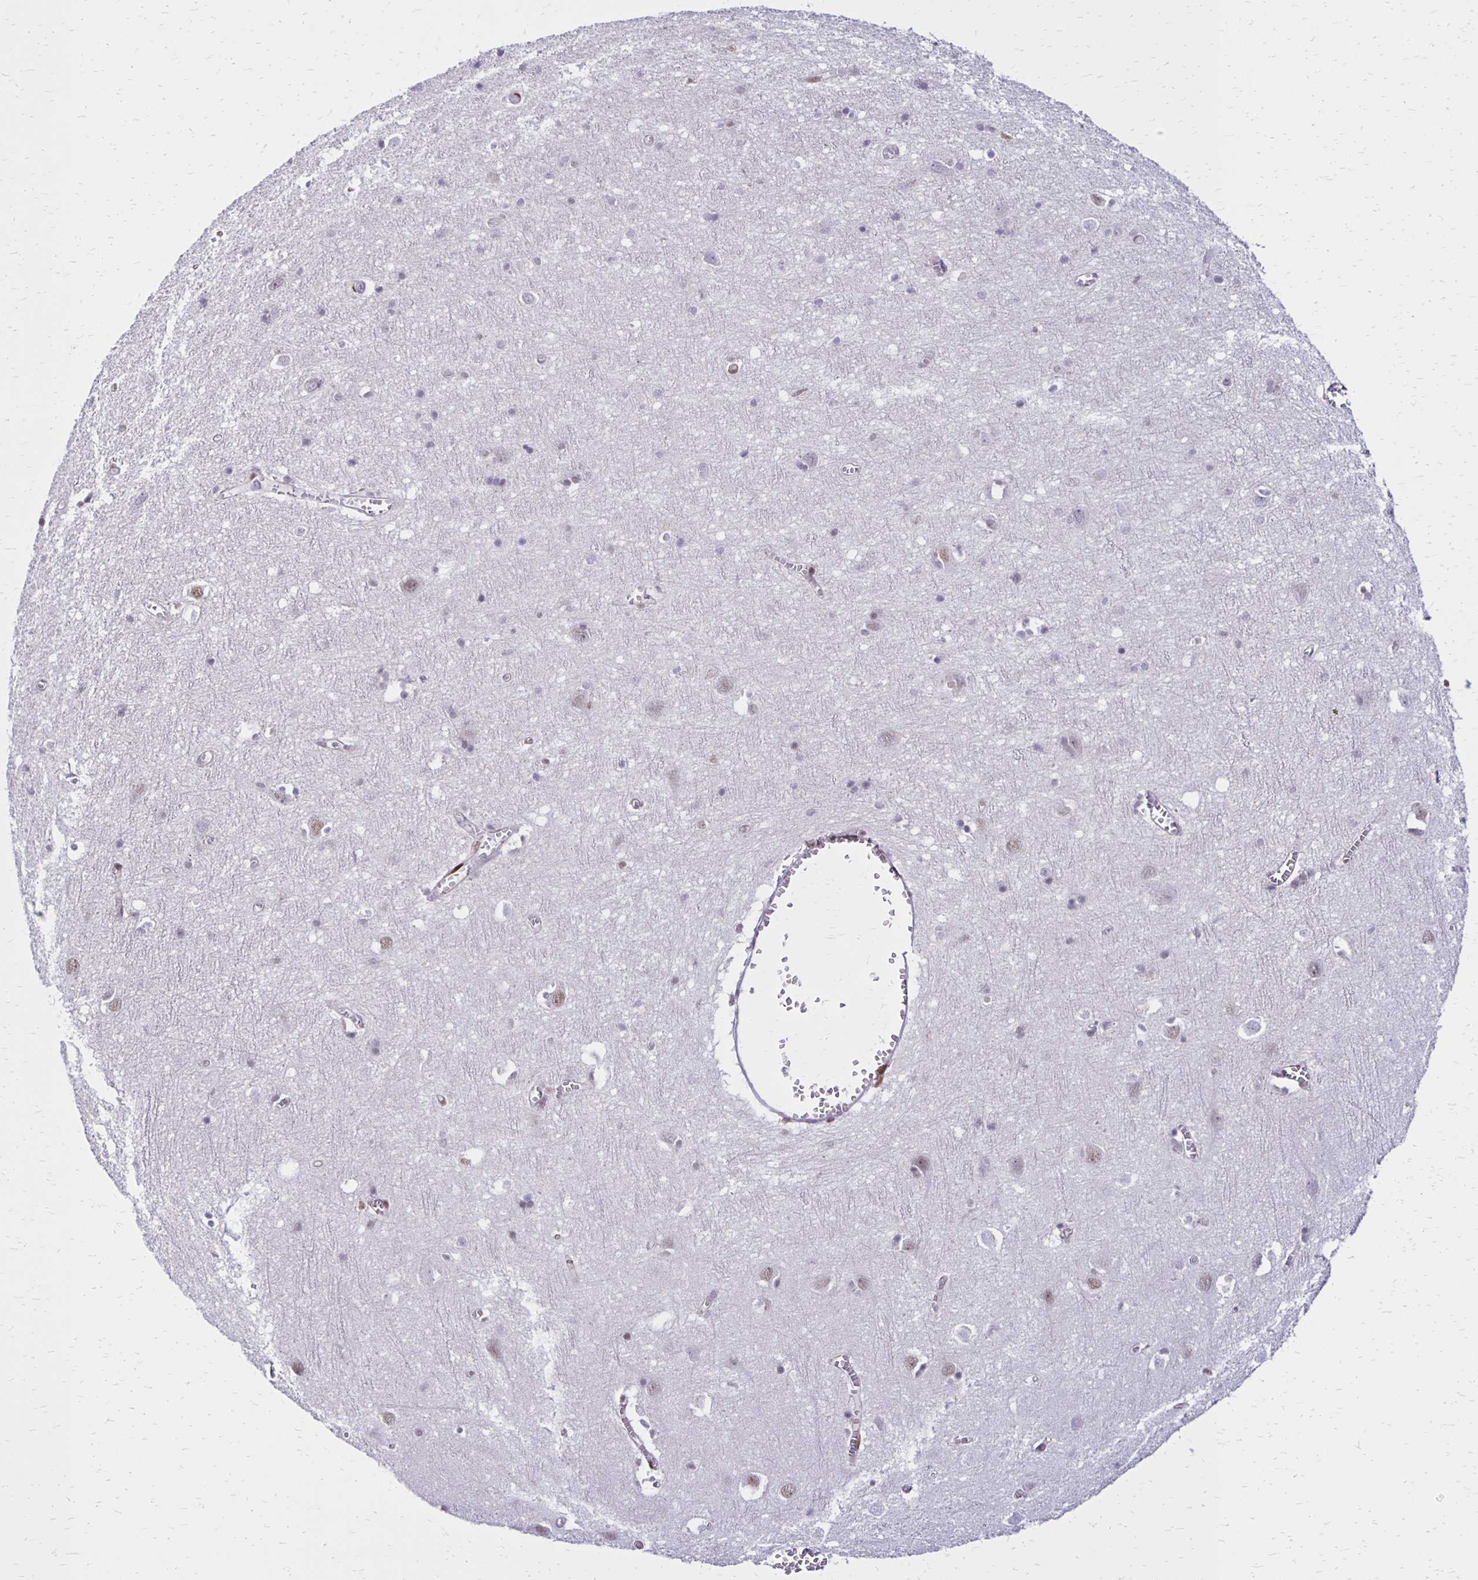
{"staining": {"intensity": "weak", "quantity": ">75%", "location": "nuclear"}, "tissue": "cerebral cortex", "cell_type": "Endothelial cells", "image_type": "normal", "snomed": [{"axis": "morphology", "description": "Normal tissue, NOS"}, {"axis": "topography", "description": "Cerebral cortex"}], "caption": "IHC (DAB (3,3'-diaminobenzidine)) staining of normal cerebral cortex displays weak nuclear protein expression in approximately >75% of endothelial cells. Using DAB (3,3'-diaminobenzidine) (brown) and hematoxylin (blue) stains, captured at high magnification using brightfield microscopy.", "gene": "DDB2", "patient": {"sex": "male", "age": 70}}